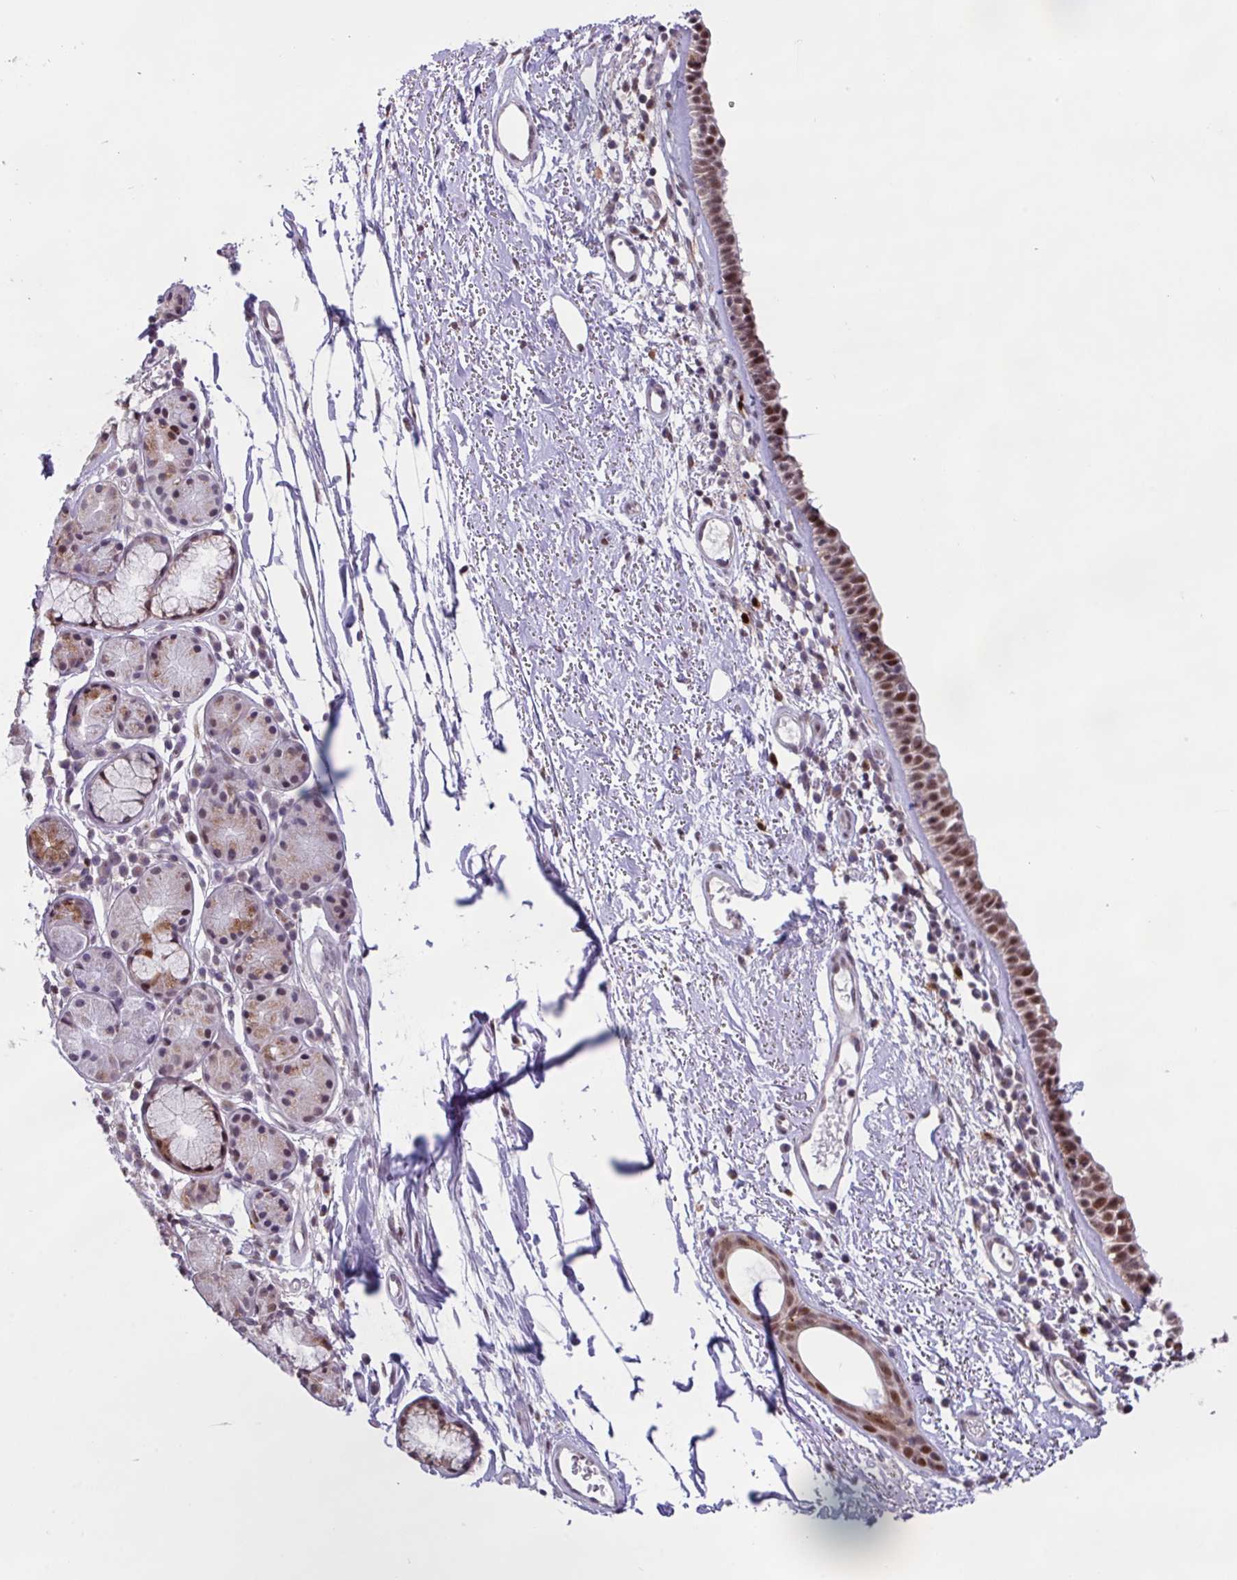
{"staining": {"intensity": "moderate", "quantity": ">75%", "location": "cytoplasmic/membranous,nuclear"}, "tissue": "nasopharynx", "cell_type": "Respiratory epithelial cells", "image_type": "normal", "snomed": [{"axis": "morphology", "description": "Normal tissue, NOS"}, {"axis": "topography", "description": "Cartilage tissue"}, {"axis": "topography", "description": "Nasopharynx"}], "caption": "Nasopharynx stained with DAB IHC demonstrates medium levels of moderate cytoplasmic/membranous,nuclear expression in about >75% of respiratory epithelial cells. The protein of interest is shown in brown color, while the nuclei are stained blue.", "gene": "BRD3", "patient": {"sex": "male", "age": 56}}